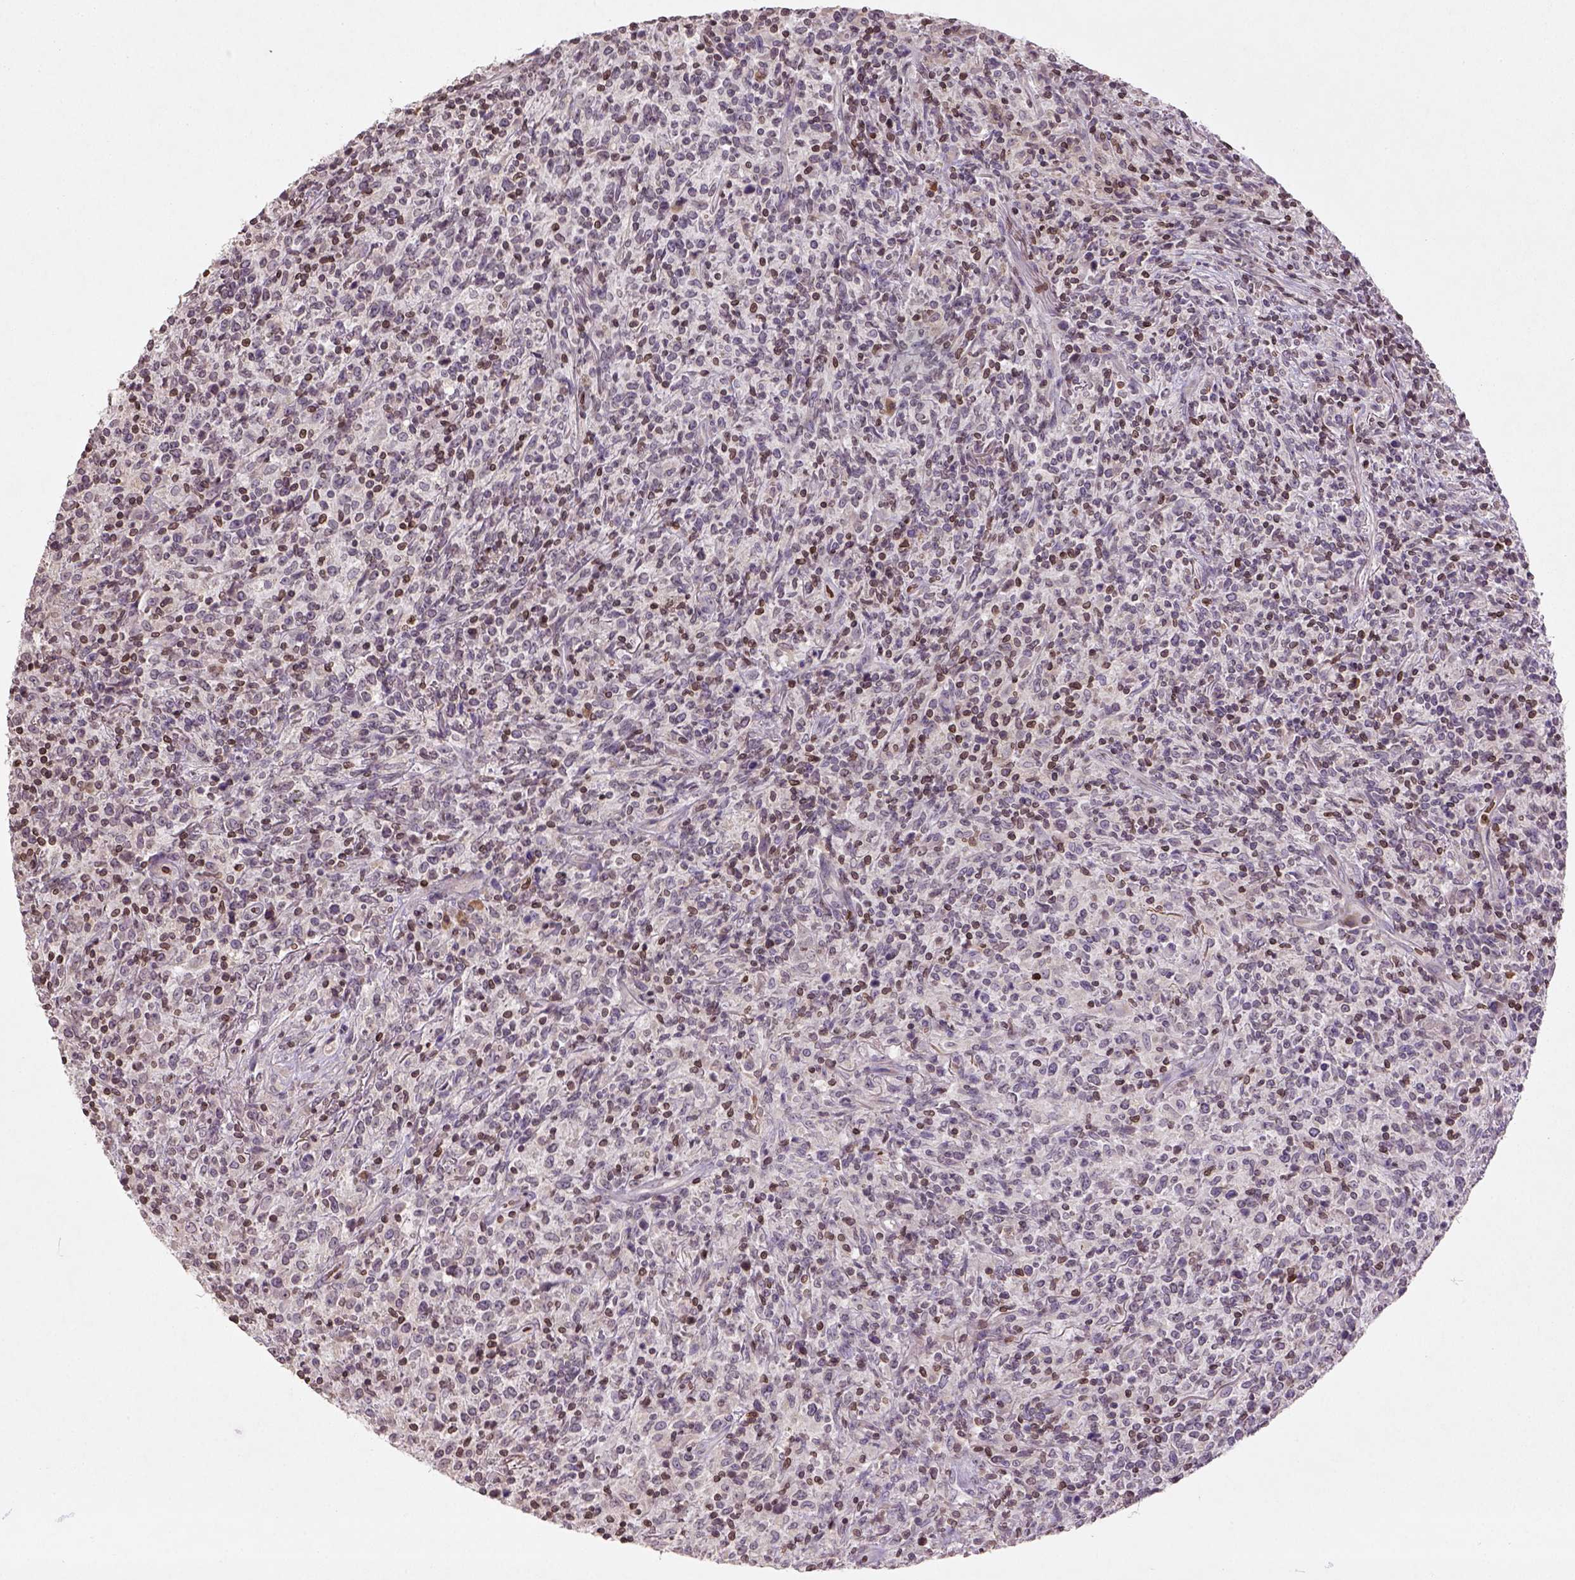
{"staining": {"intensity": "moderate", "quantity": "25%-75%", "location": "nuclear"}, "tissue": "lymphoma", "cell_type": "Tumor cells", "image_type": "cancer", "snomed": [{"axis": "morphology", "description": "Malignant lymphoma, non-Hodgkin's type, High grade"}, {"axis": "topography", "description": "Lung"}], "caption": "This micrograph shows malignant lymphoma, non-Hodgkin's type (high-grade) stained with IHC to label a protein in brown. The nuclear of tumor cells show moderate positivity for the protein. Nuclei are counter-stained blue.", "gene": "NUDT3", "patient": {"sex": "male", "age": 79}}